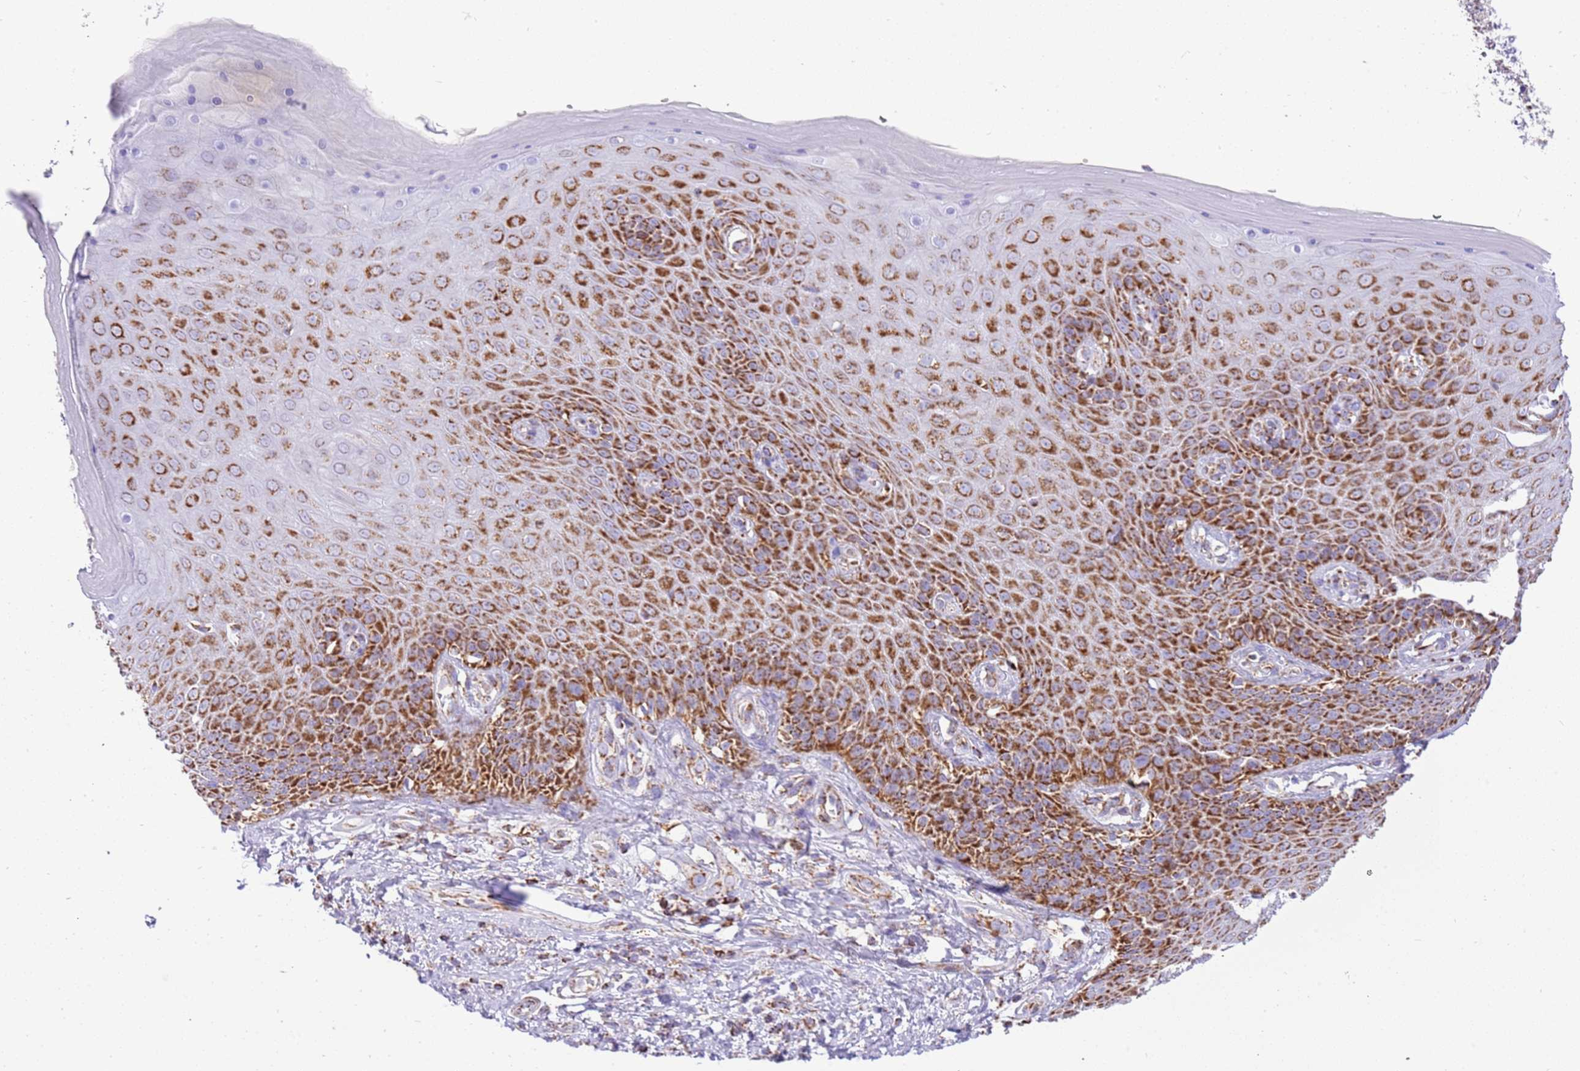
{"staining": {"intensity": "strong", "quantity": "25%-75%", "location": "cytoplasmic/membranous"}, "tissue": "skin", "cell_type": "Epidermal cells", "image_type": "normal", "snomed": [{"axis": "morphology", "description": "Normal tissue, NOS"}, {"axis": "topography", "description": "Anal"}, {"axis": "topography", "description": "Peripheral nerve tissue"}], "caption": "Immunohistochemistry histopathology image of normal skin: skin stained using immunohistochemistry displays high levels of strong protein expression localized specifically in the cytoplasmic/membranous of epidermal cells, appearing as a cytoplasmic/membranous brown color.", "gene": "SUCLG2", "patient": {"sex": "male", "age": 53}}